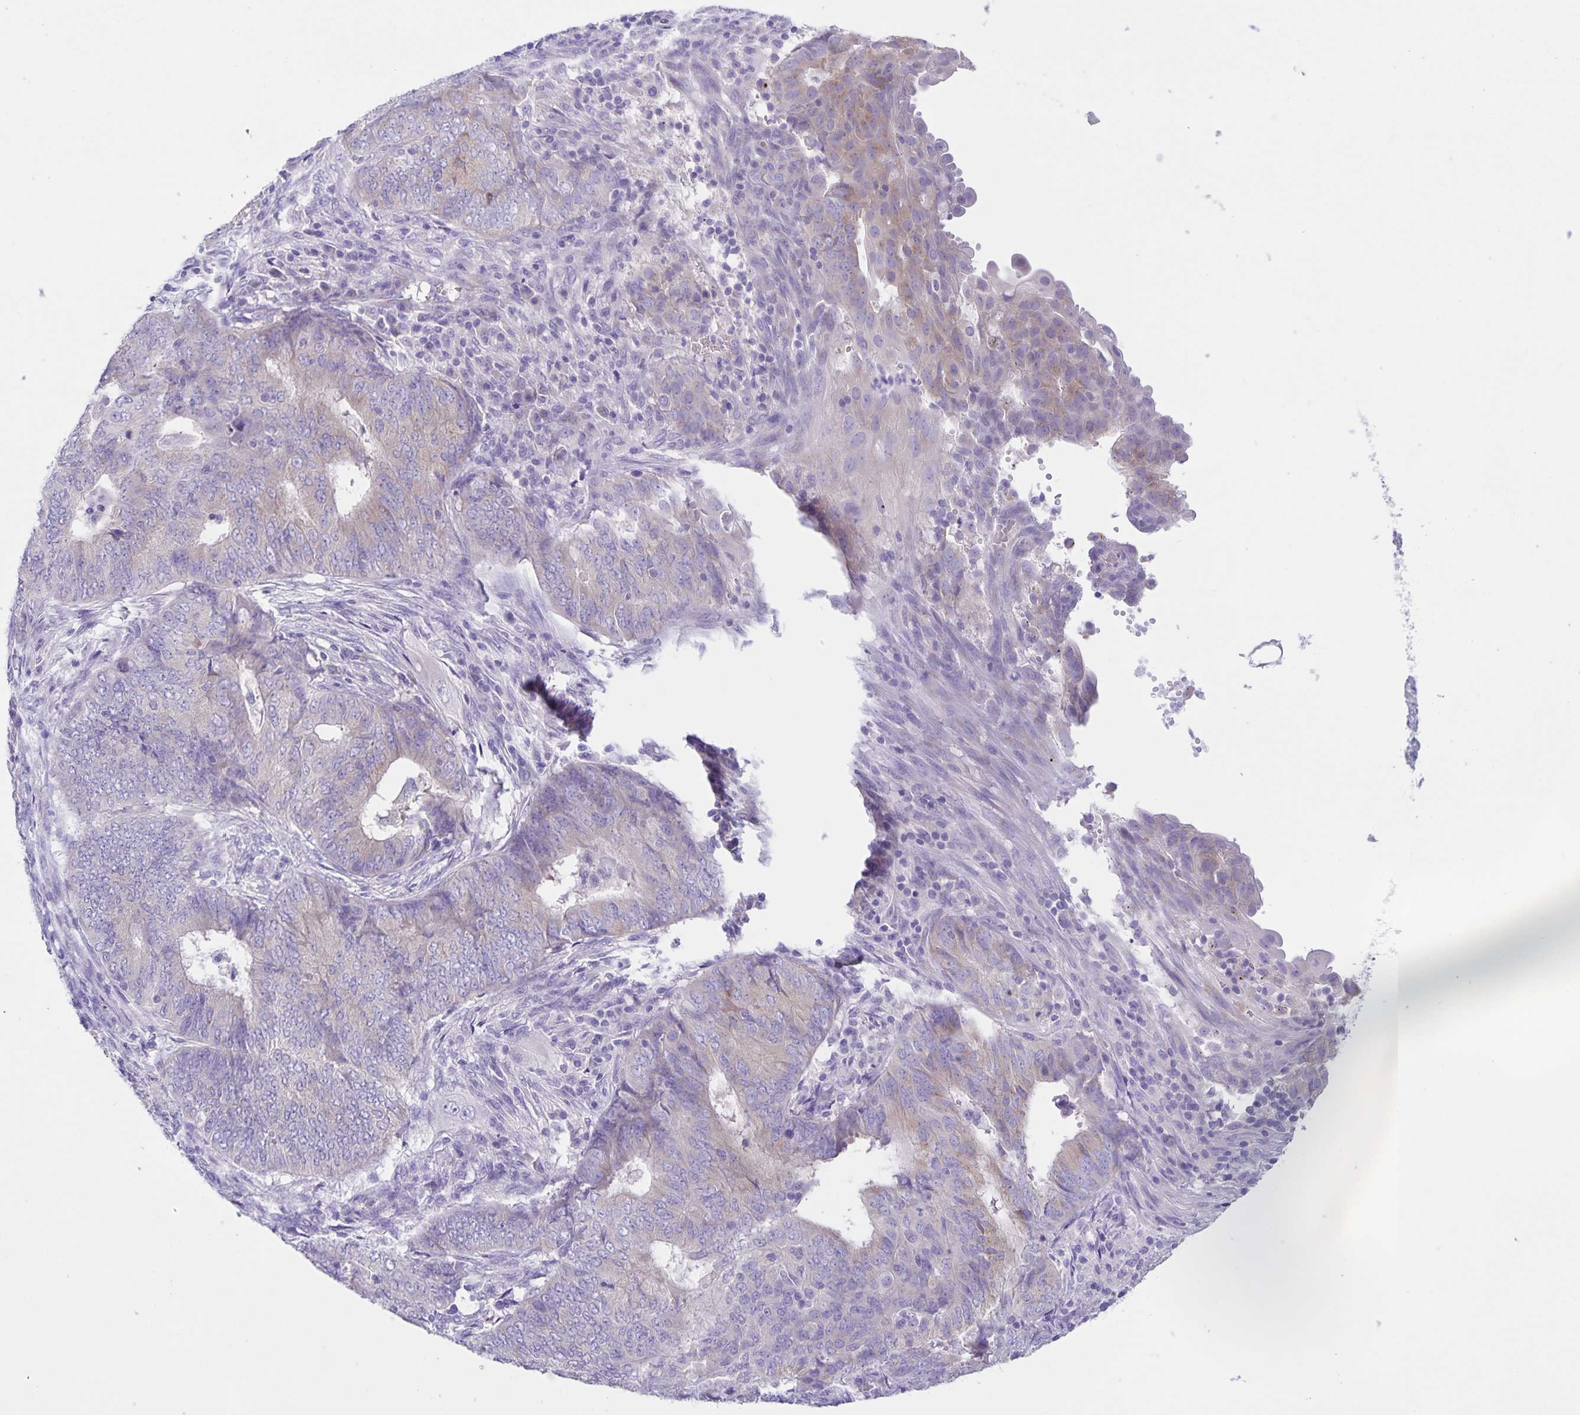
{"staining": {"intensity": "weak", "quantity": "<25%", "location": "cytoplasmic/membranous"}, "tissue": "endometrial cancer", "cell_type": "Tumor cells", "image_type": "cancer", "snomed": [{"axis": "morphology", "description": "Adenocarcinoma, NOS"}, {"axis": "topography", "description": "Endometrium"}], "caption": "This is an immunohistochemistry micrograph of human endometrial cancer (adenocarcinoma). There is no expression in tumor cells.", "gene": "CAPSL", "patient": {"sex": "female", "age": 62}}